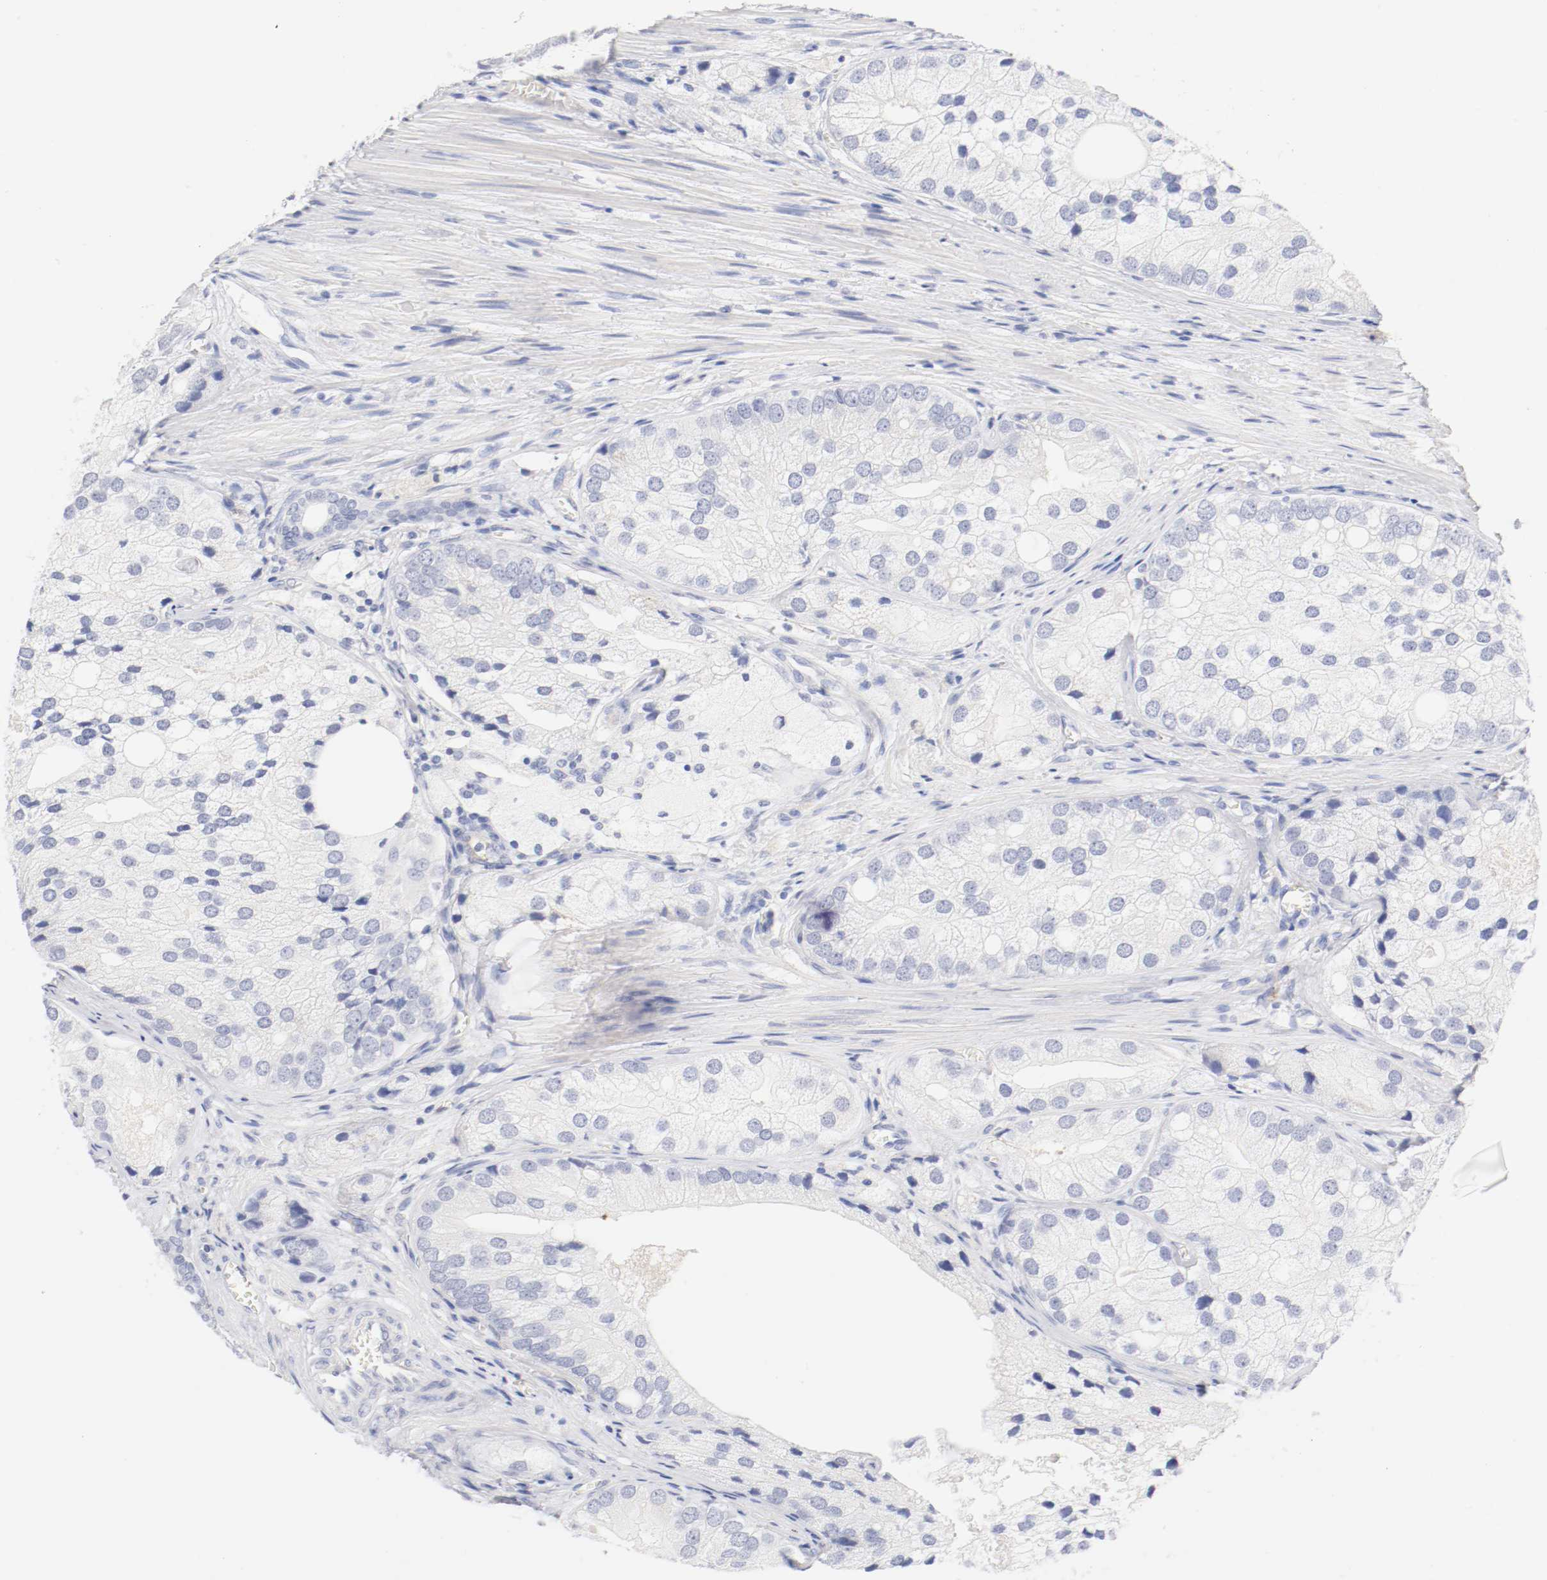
{"staining": {"intensity": "negative", "quantity": "none", "location": "none"}, "tissue": "prostate cancer", "cell_type": "Tumor cells", "image_type": "cancer", "snomed": [{"axis": "morphology", "description": "Adenocarcinoma, Low grade"}, {"axis": "topography", "description": "Prostate"}], "caption": "DAB immunohistochemical staining of prostate cancer (adenocarcinoma (low-grade)) shows no significant positivity in tumor cells. (DAB immunohistochemistry (IHC) visualized using brightfield microscopy, high magnification).", "gene": "HOMER1", "patient": {"sex": "male", "age": 69}}